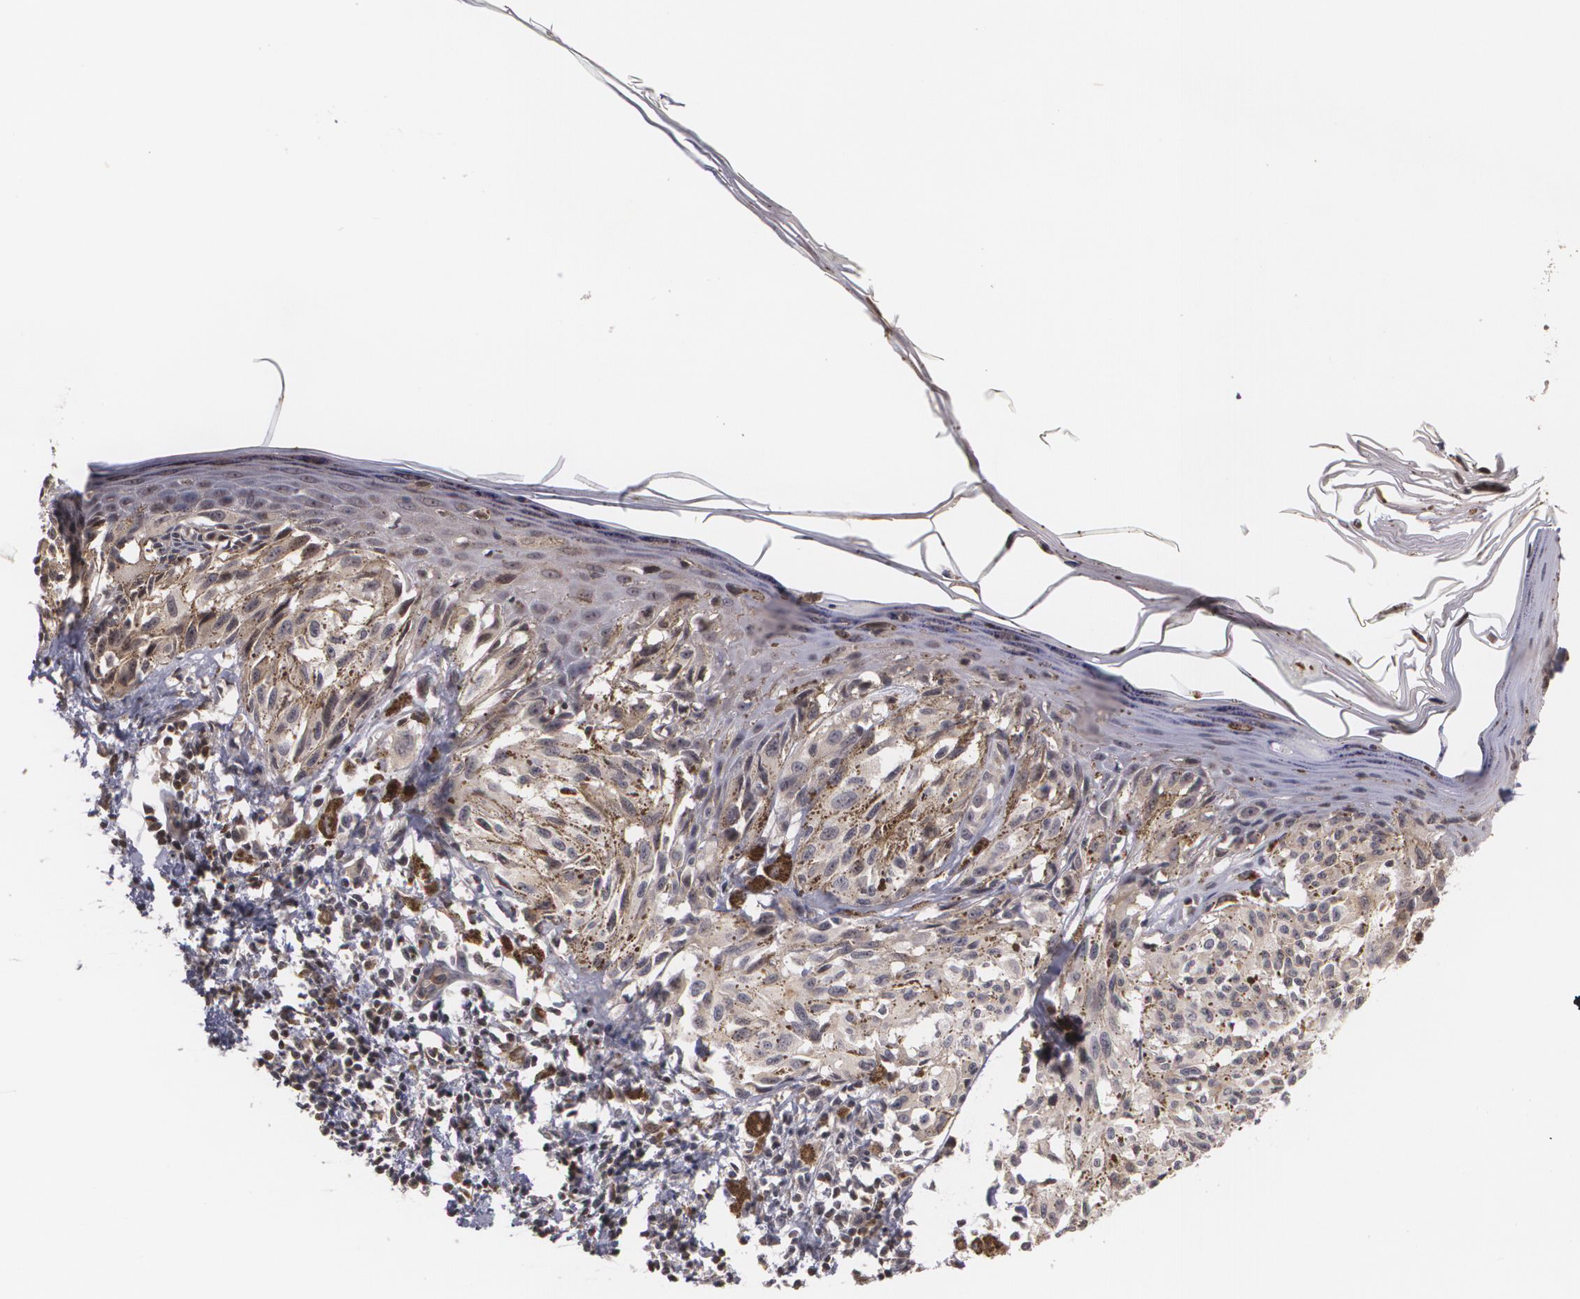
{"staining": {"intensity": "weak", "quantity": ">75%", "location": "cytoplasmic/membranous"}, "tissue": "melanoma", "cell_type": "Tumor cells", "image_type": "cancer", "snomed": [{"axis": "morphology", "description": "Malignant melanoma, NOS"}, {"axis": "topography", "description": "Skin"}], "caption": "Brown immunohistochemical staining in malignant melanoma demonstrates weak cytoplasmic/membranous expression in about >75% of tumor cells.", "gene": "VAV3", "patient": {"sex": "female", "age": 72}}